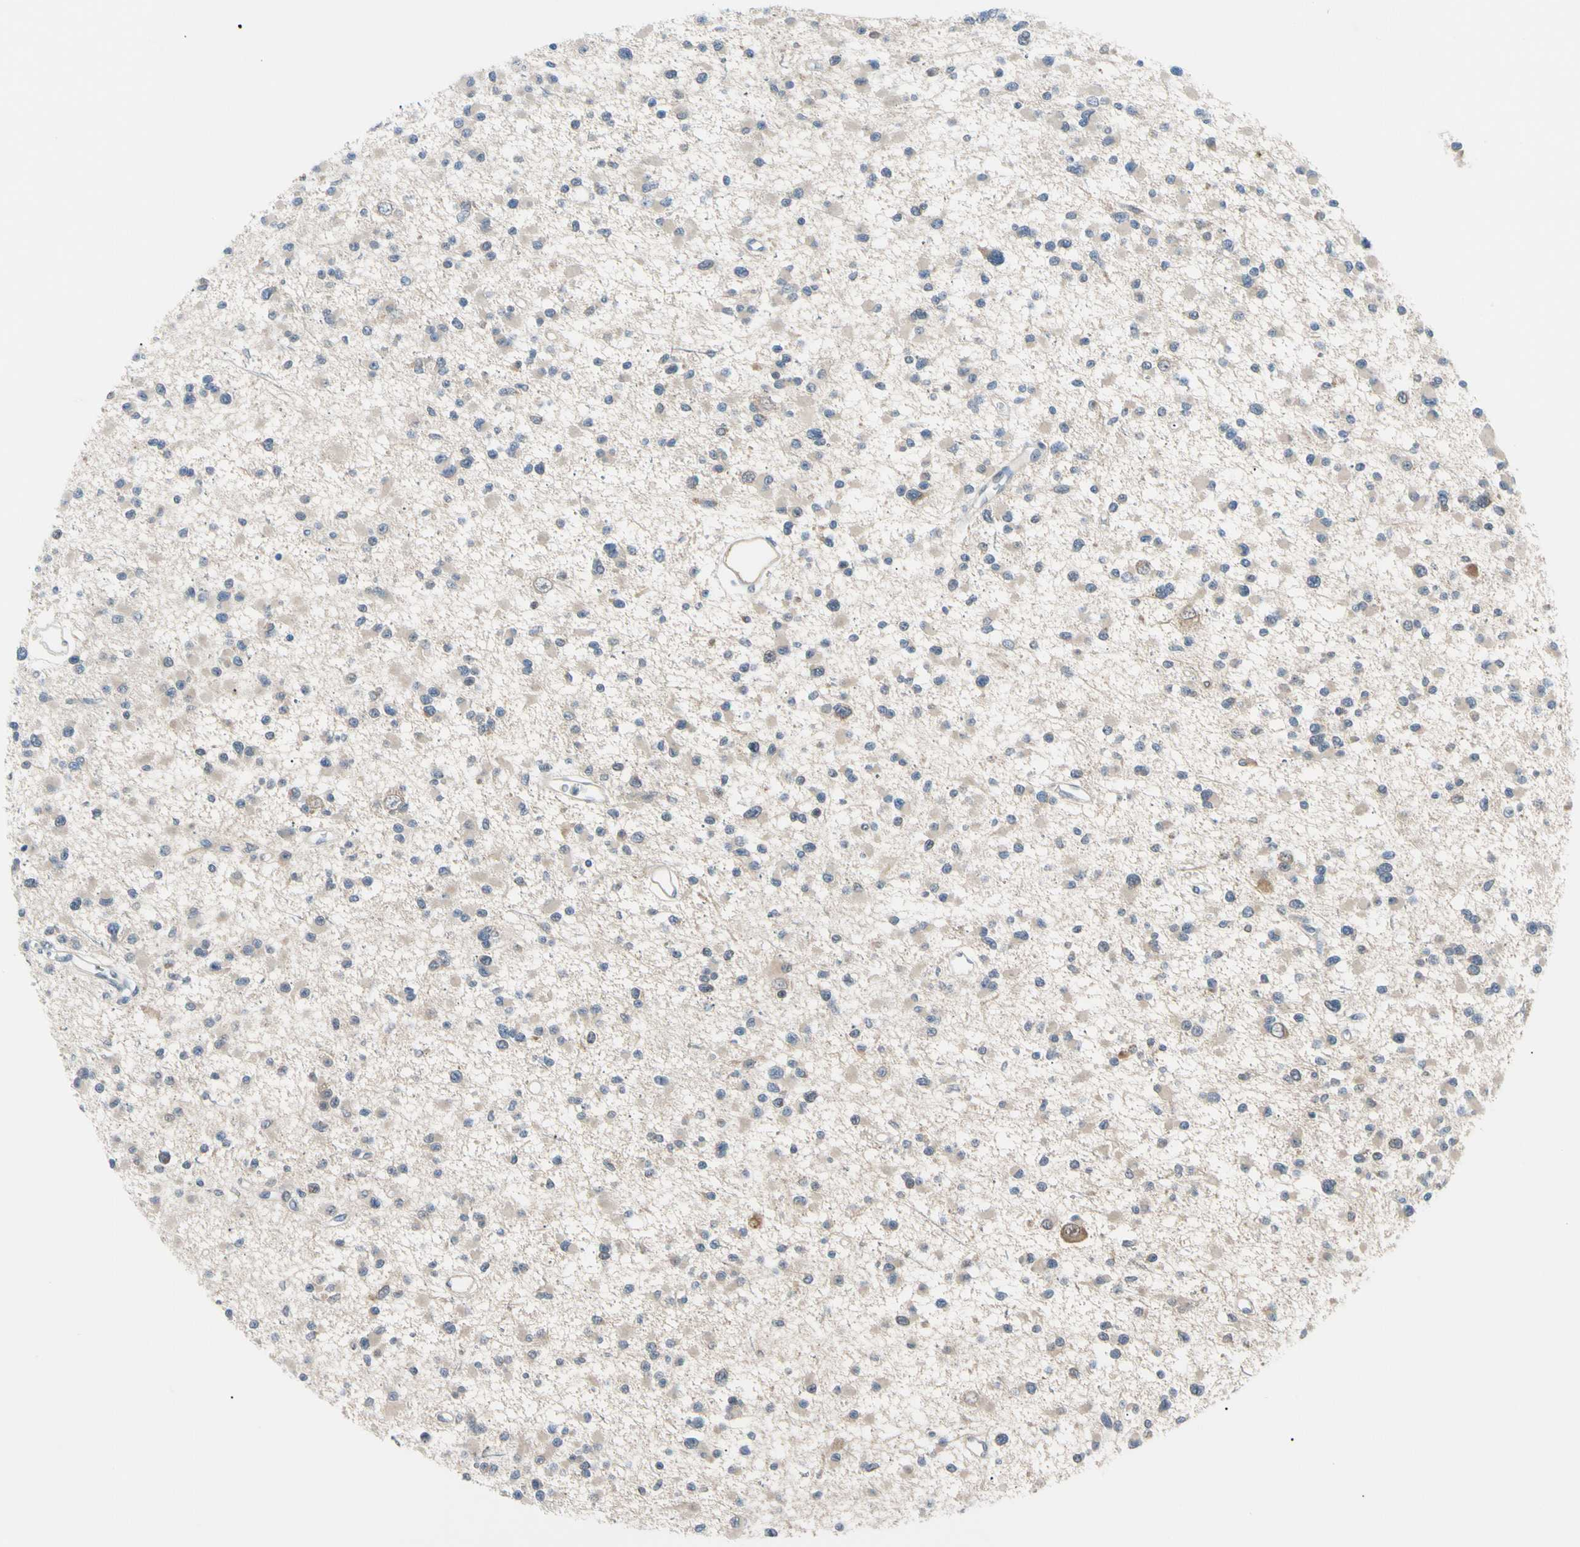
{"staining": {"intensity": "weak", "quantity": "<25%", "location": "cytoplasmic/membranous"}, "tissue": "glioma", "cell_type": "Tumor cells", "image_type": "cancer", "snomed": [{"axis": "morphology", "description": "Glioma, malignant, Low grade"}, {"axis": "topography", "description": "Brain"}], "caption": "IHC photomicrograph of malignant glioma (low-grade) stained for a protein (brown), which displays no positivity in tumor cells.", "gene": "SEC23B", "patient": {"sex": "female", "age": 22}}